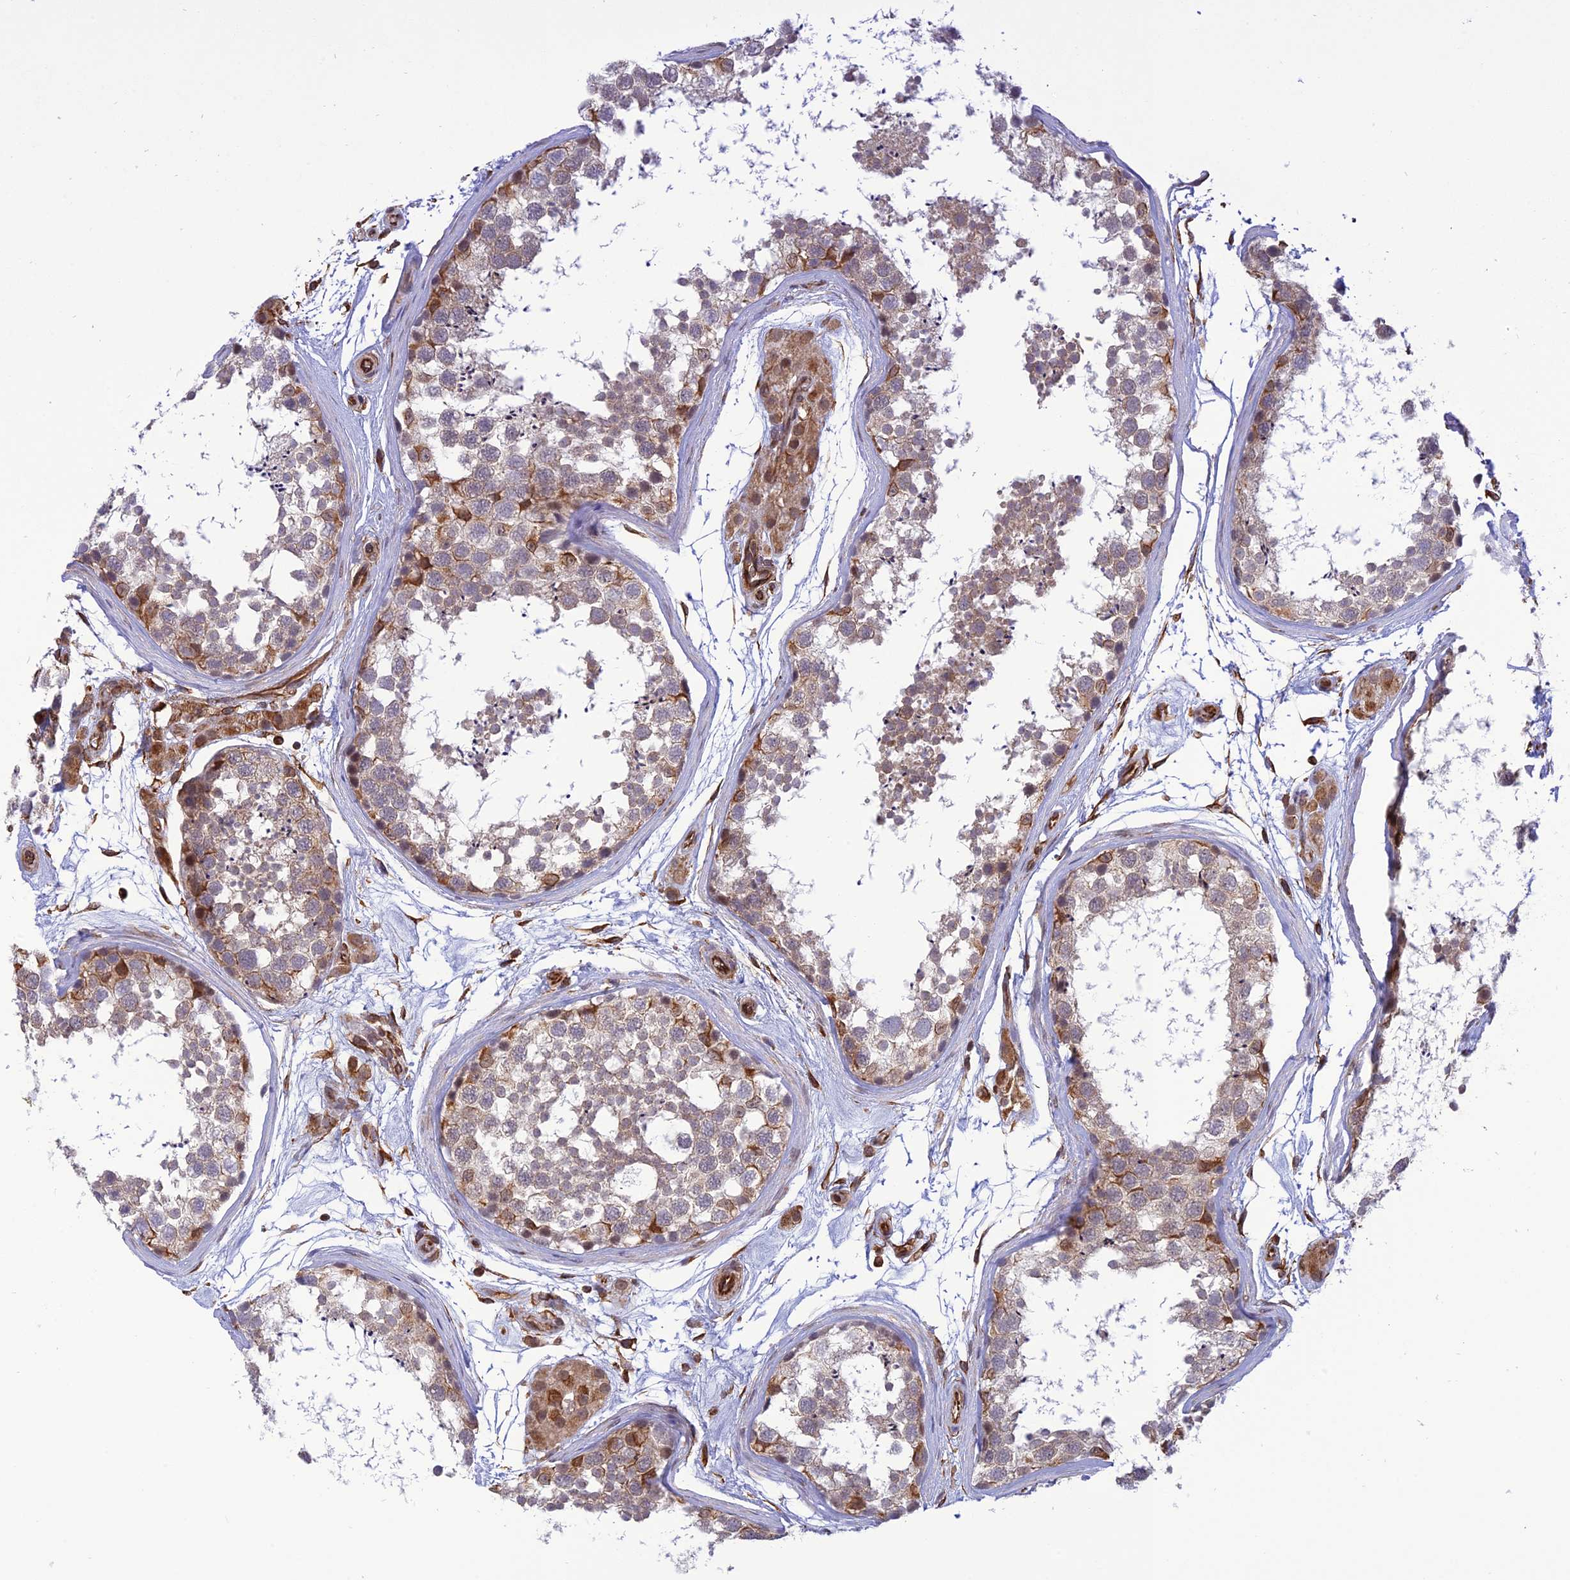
{"staining": {"intensity": "moderate", "quantity": "<25%", "location": "cytoplasmic/membranous,nuclear"}, "tissue": "testis", "cell_type": "Cells in seminiferous ducts", "image_type": "normal", "snomed": [{"axis": "morphology", "description": "Normal tissue, NOS"}, {"axis": "topography", "description": "Testis"}], "caption": "Cells in seminiferous ducts demonstrate moderate cytoplasmic/membranous,nuclear positivity in about <25% of cells in unremarkable testis.", "gene": "PAGR1", "patient": {"sex": "male", "age": 56}}